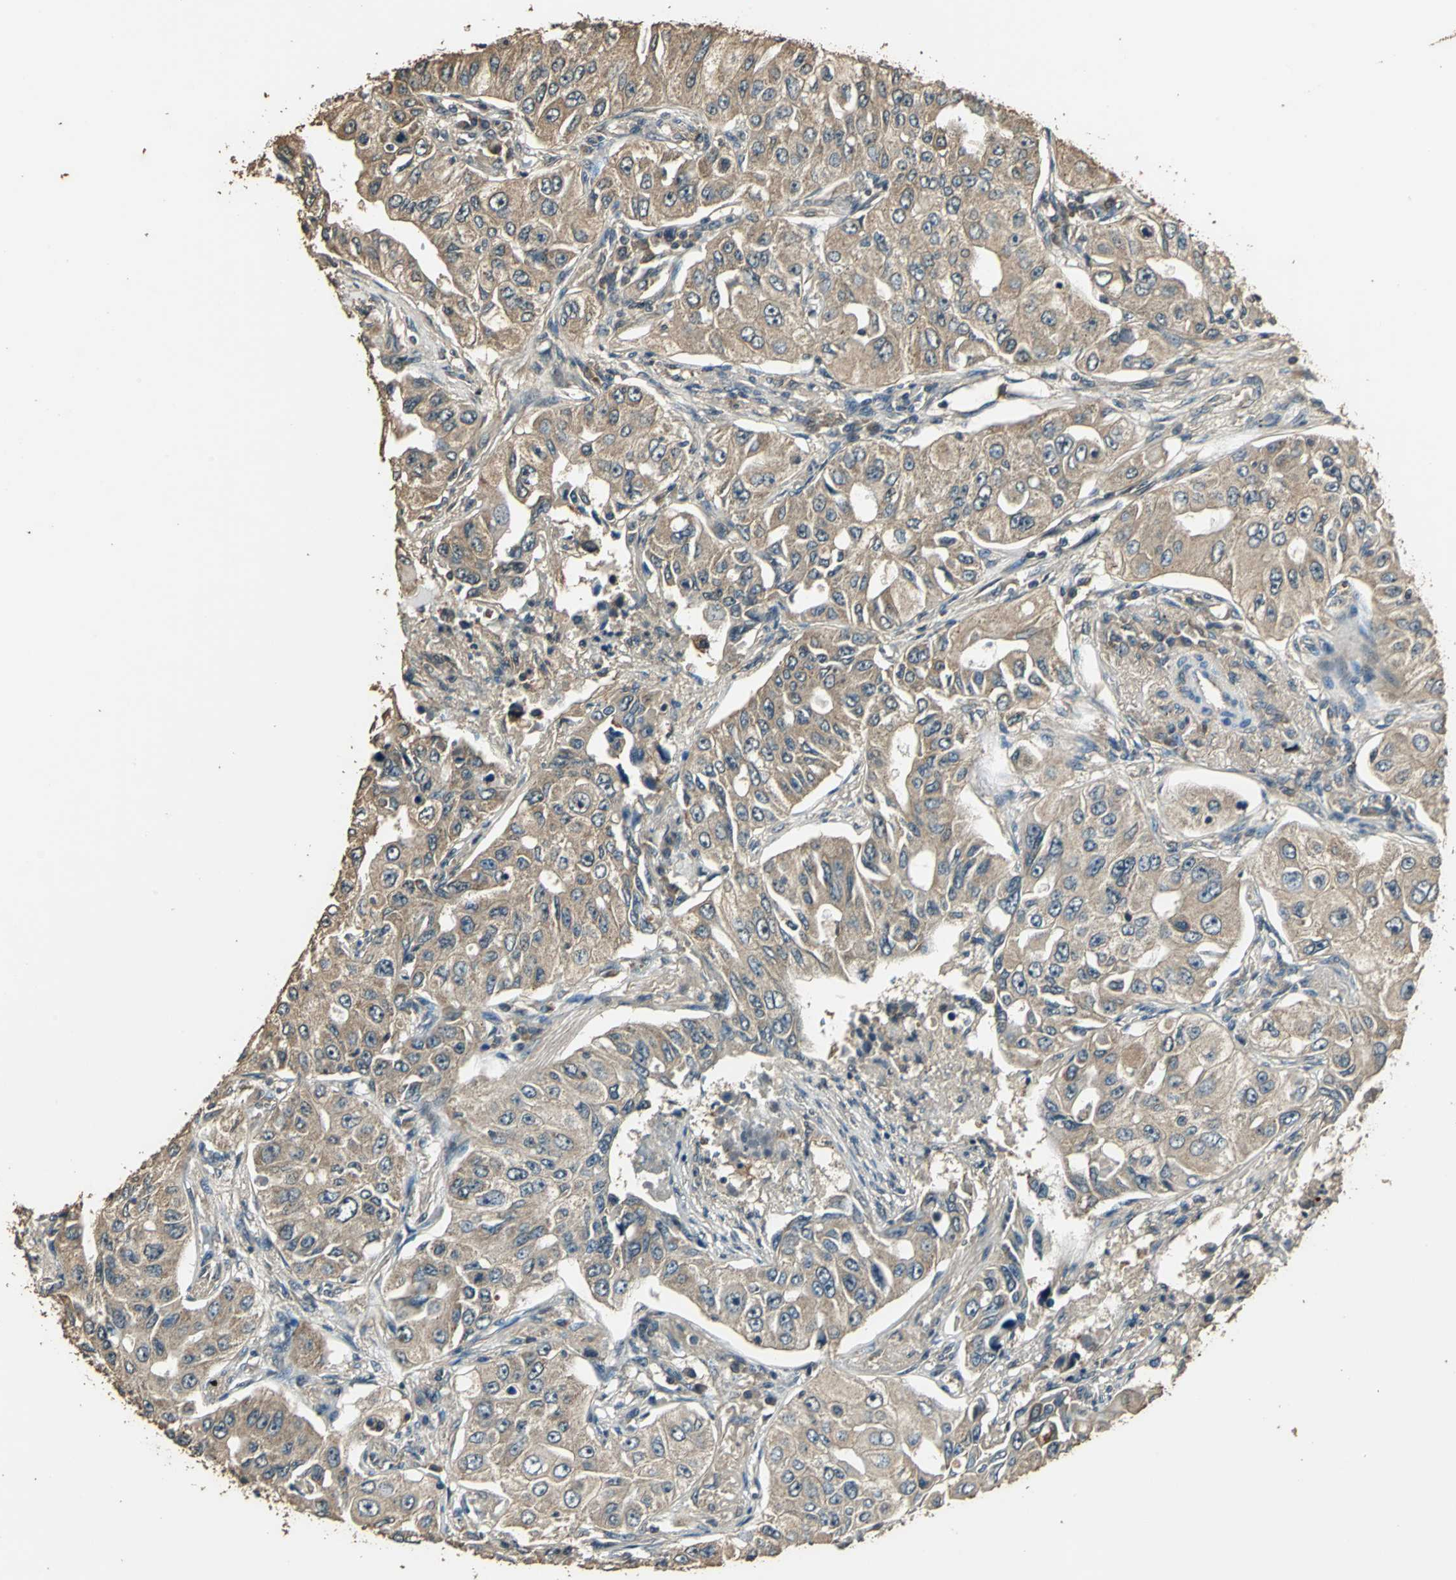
{"staining": {"intensity": "moderate", "quantity": ">75%", "location": "cytoplasmic/membranous"}, "tissue": "lung cancer", "cell_type": "Tumor cells", "image_type": "cancer", "snomed": [{"axis": "morphology", "description": "Adenocarcinoma, NOS"}, {"axis": "topography", "description": "Lung"}], "caption": "Lung cancer tissue demonstrates moderate cytoplasmic/membranous positivity in about >75% of tumor cells, visualized by immunohistochemistry. (Brightfield microscopy of DAB IHC at high magnification).", "gene": "TMPRSS4", "patient": {"sex": "male", "age": 84}}